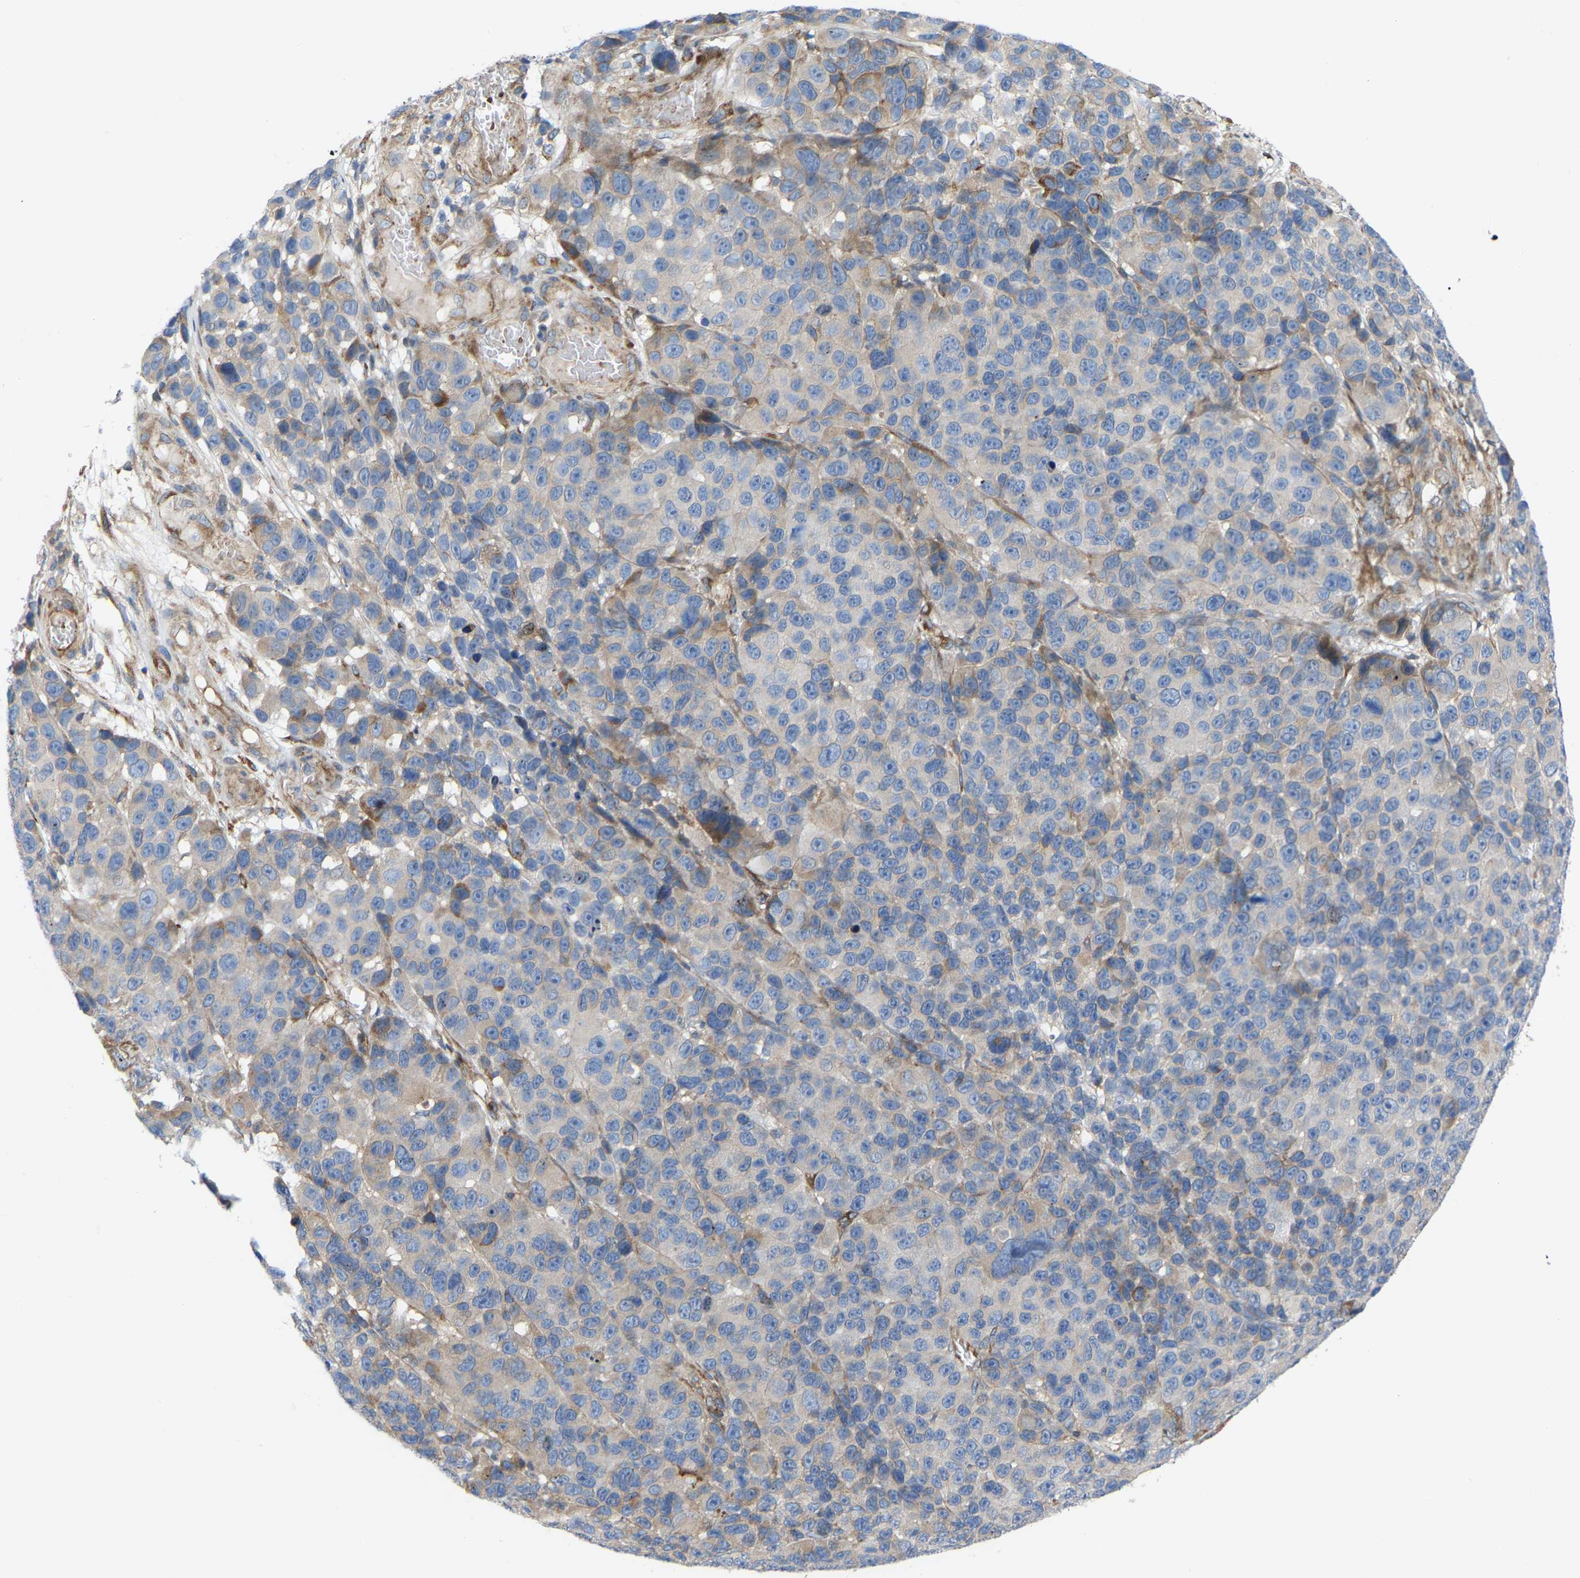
{"staining": {"intensity": "negative", "quantity": "none", "location": "none"}, "tissue": "melanoma", "cell_type": "Tumor cells", "image_type": "cancer", "snomed": [{"axis": "morphology", "description": "Malignant melanoma, NOS"}, {"axis": "topography", "description": "Skin"}], "caption": "Immunohistochemistry (IHC) photomicrograph of neoplastic tissue: melanoma stained with DAB (3,3'-diaminobenzidine) demonstrates no significant protein staining in tumor cells.", "gene": "TOR1B", "patient": {"sex": "male", "age": 53}}